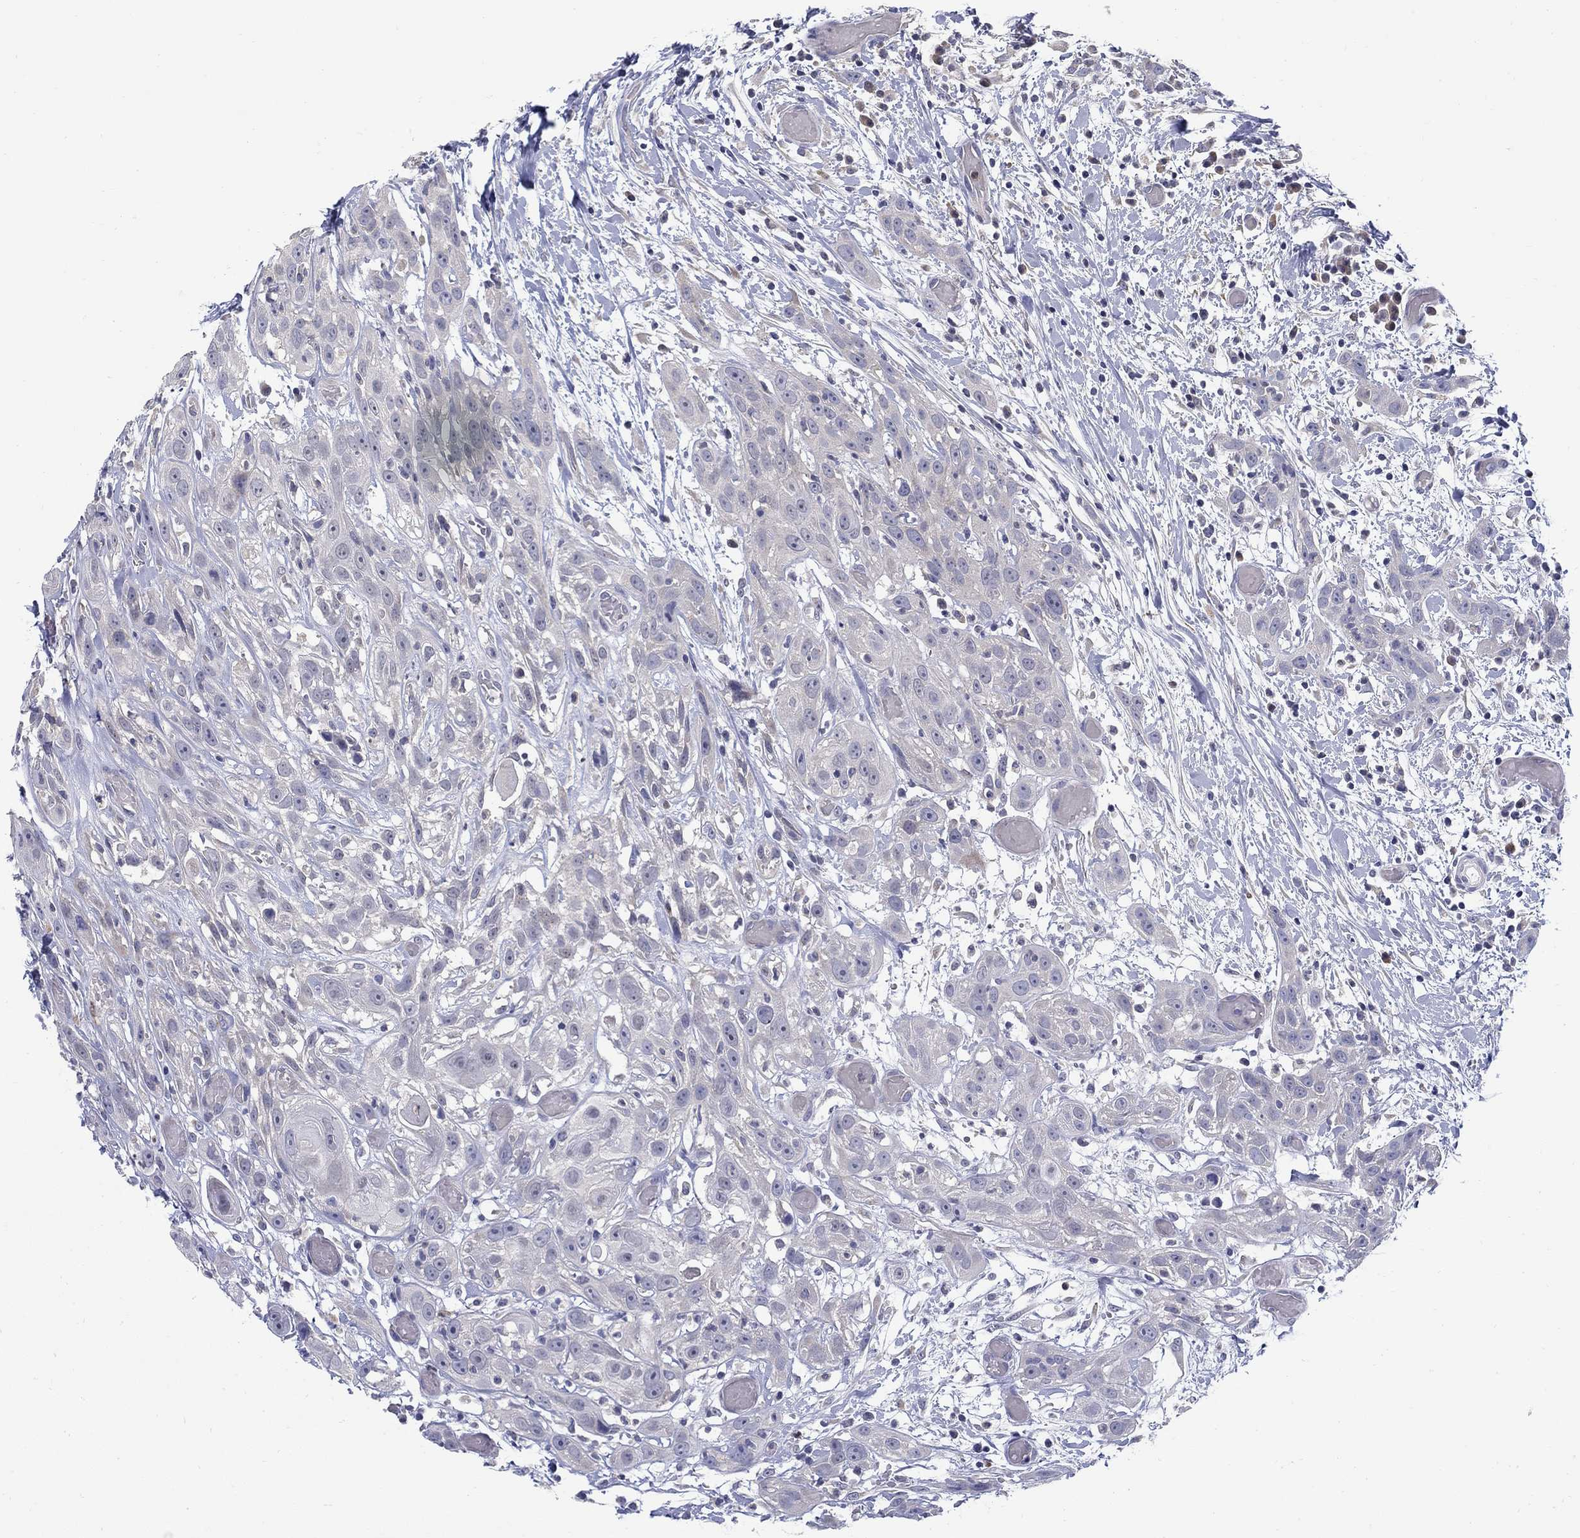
{"staining": {"intensity": "negative", "quantity": "none", "location": "none"}, "tissue": "head and neck cancer", "cell_type": "Tumor cells", "image_type": "cancer", "snomed": [{"axis": "morphology", "description": "Normal tissue, NOS"}, {"axis": "morphology", "description": "Squamous cell carcinoma, NOS"}, {"axis": "topography", "description": "Oral tissue"}, {"axis": "topography", "description": "Salivary gland"}, {"axis": "topography", "description": "Head-Neck"}], "caption": "A photomicrograph of human squamous cell carcinoma (head and neck) is negative for staining in tumor cells. (Stains: DAB (3,3'-diaminobenzidine) IHC with hematoxylin counter stain, Microscopy: brightfield microscopy at high magnification).", "gene": "ABCA4", "patient": {"sex": "female", "age": 62}}